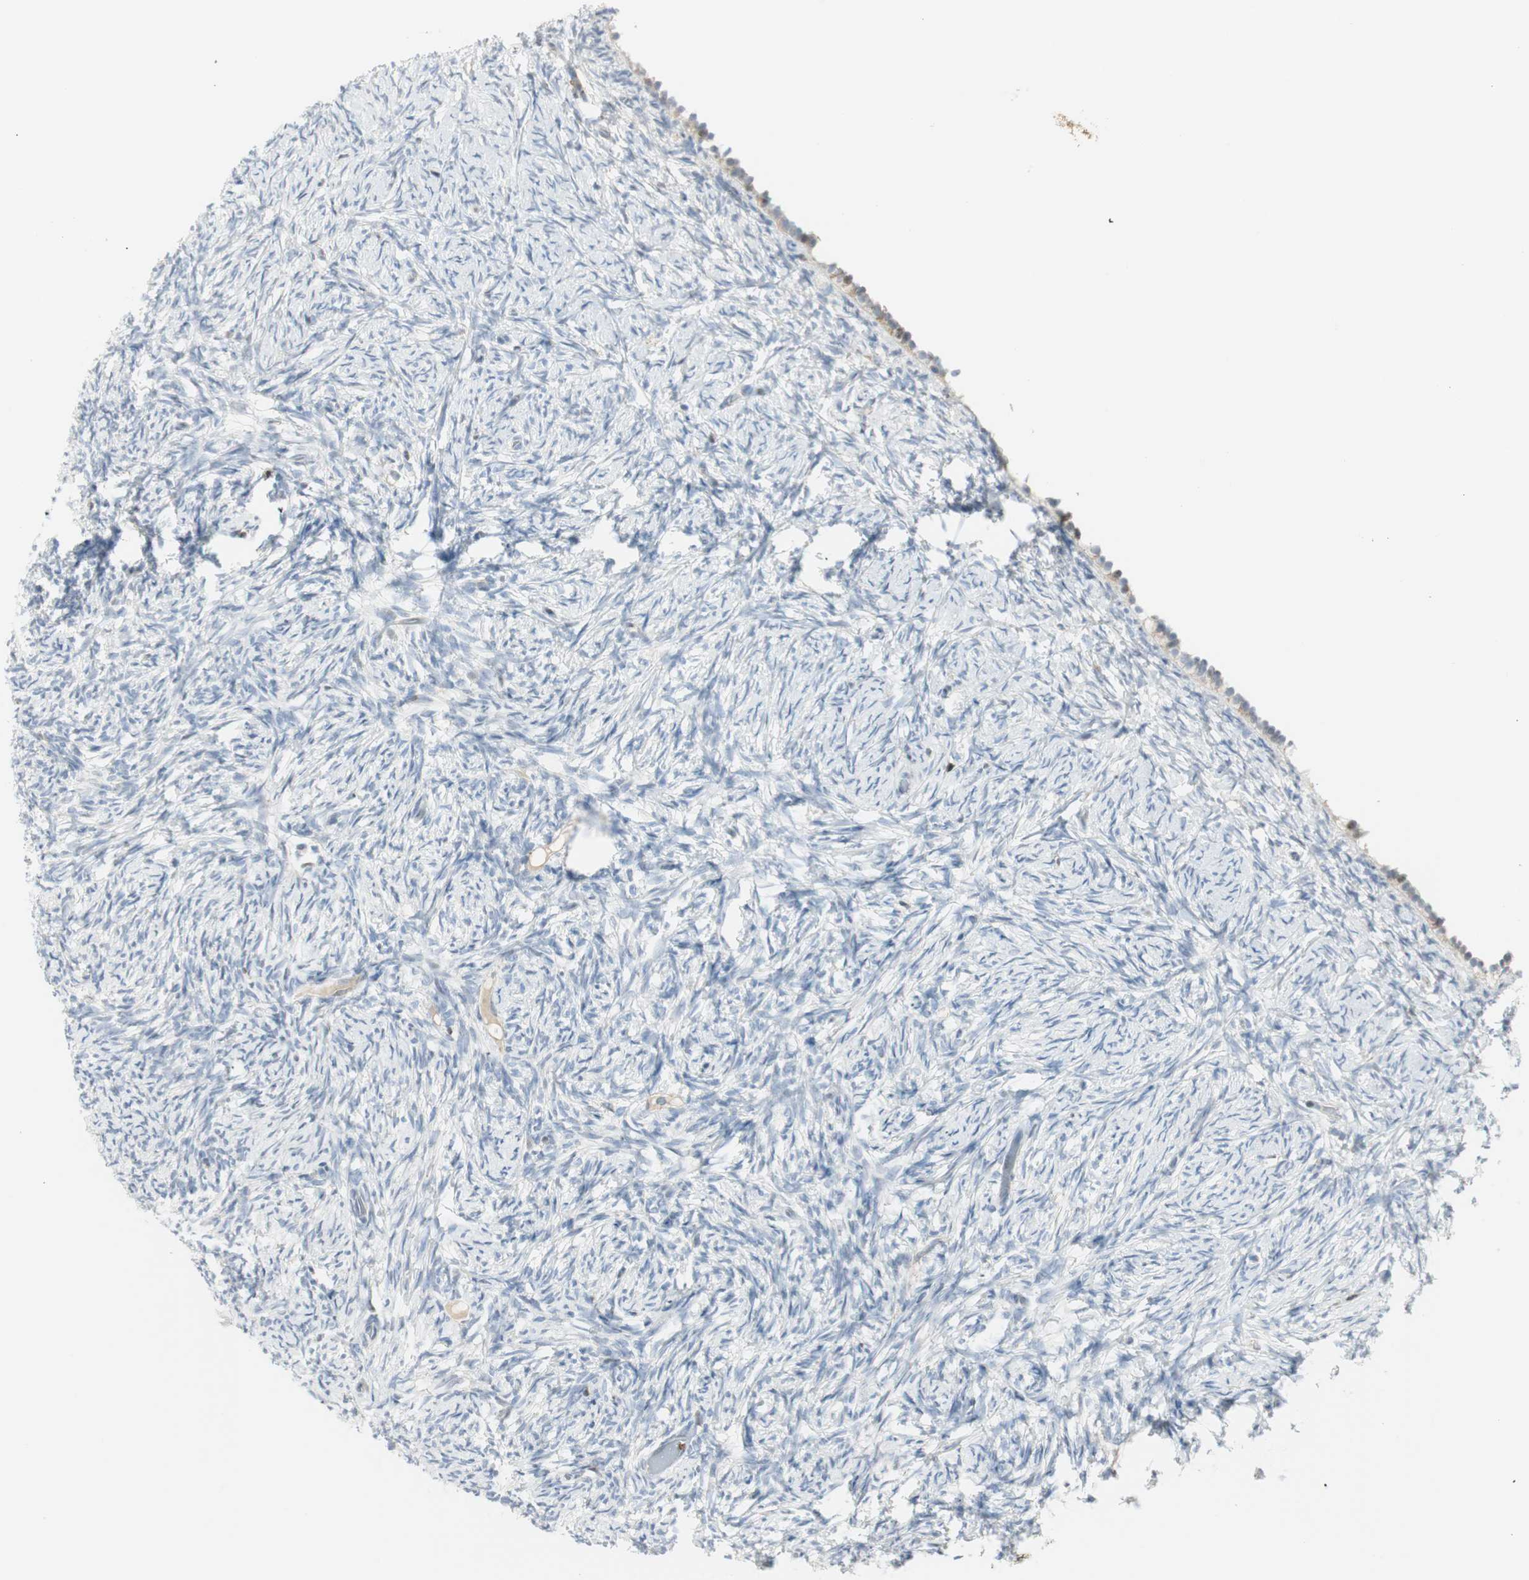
{"staining": {"intensity": "negative", "quantity": "none", "location": "none"}, "tissue": "ovary", "cell_type": "Ovarian stroma cells", "image_type": "normal", "snomed": [{"axis": "morphology", "description": "Normal tissue, NOS"}, {"axis": "topography", "description": "Ovary"}], "caption": "IHC of unremarkable human ovary shows no expression in ovarian stroma cells. Brightfield microscopy of immunohistochemistry (IHC) stained with DAB (3,3'-diaminobenzidine) (brown) and hematoxylin (blue), captured at high magnification.", "gene": "PPP1CA", "patient": {"sex": "female", "age": 60}}